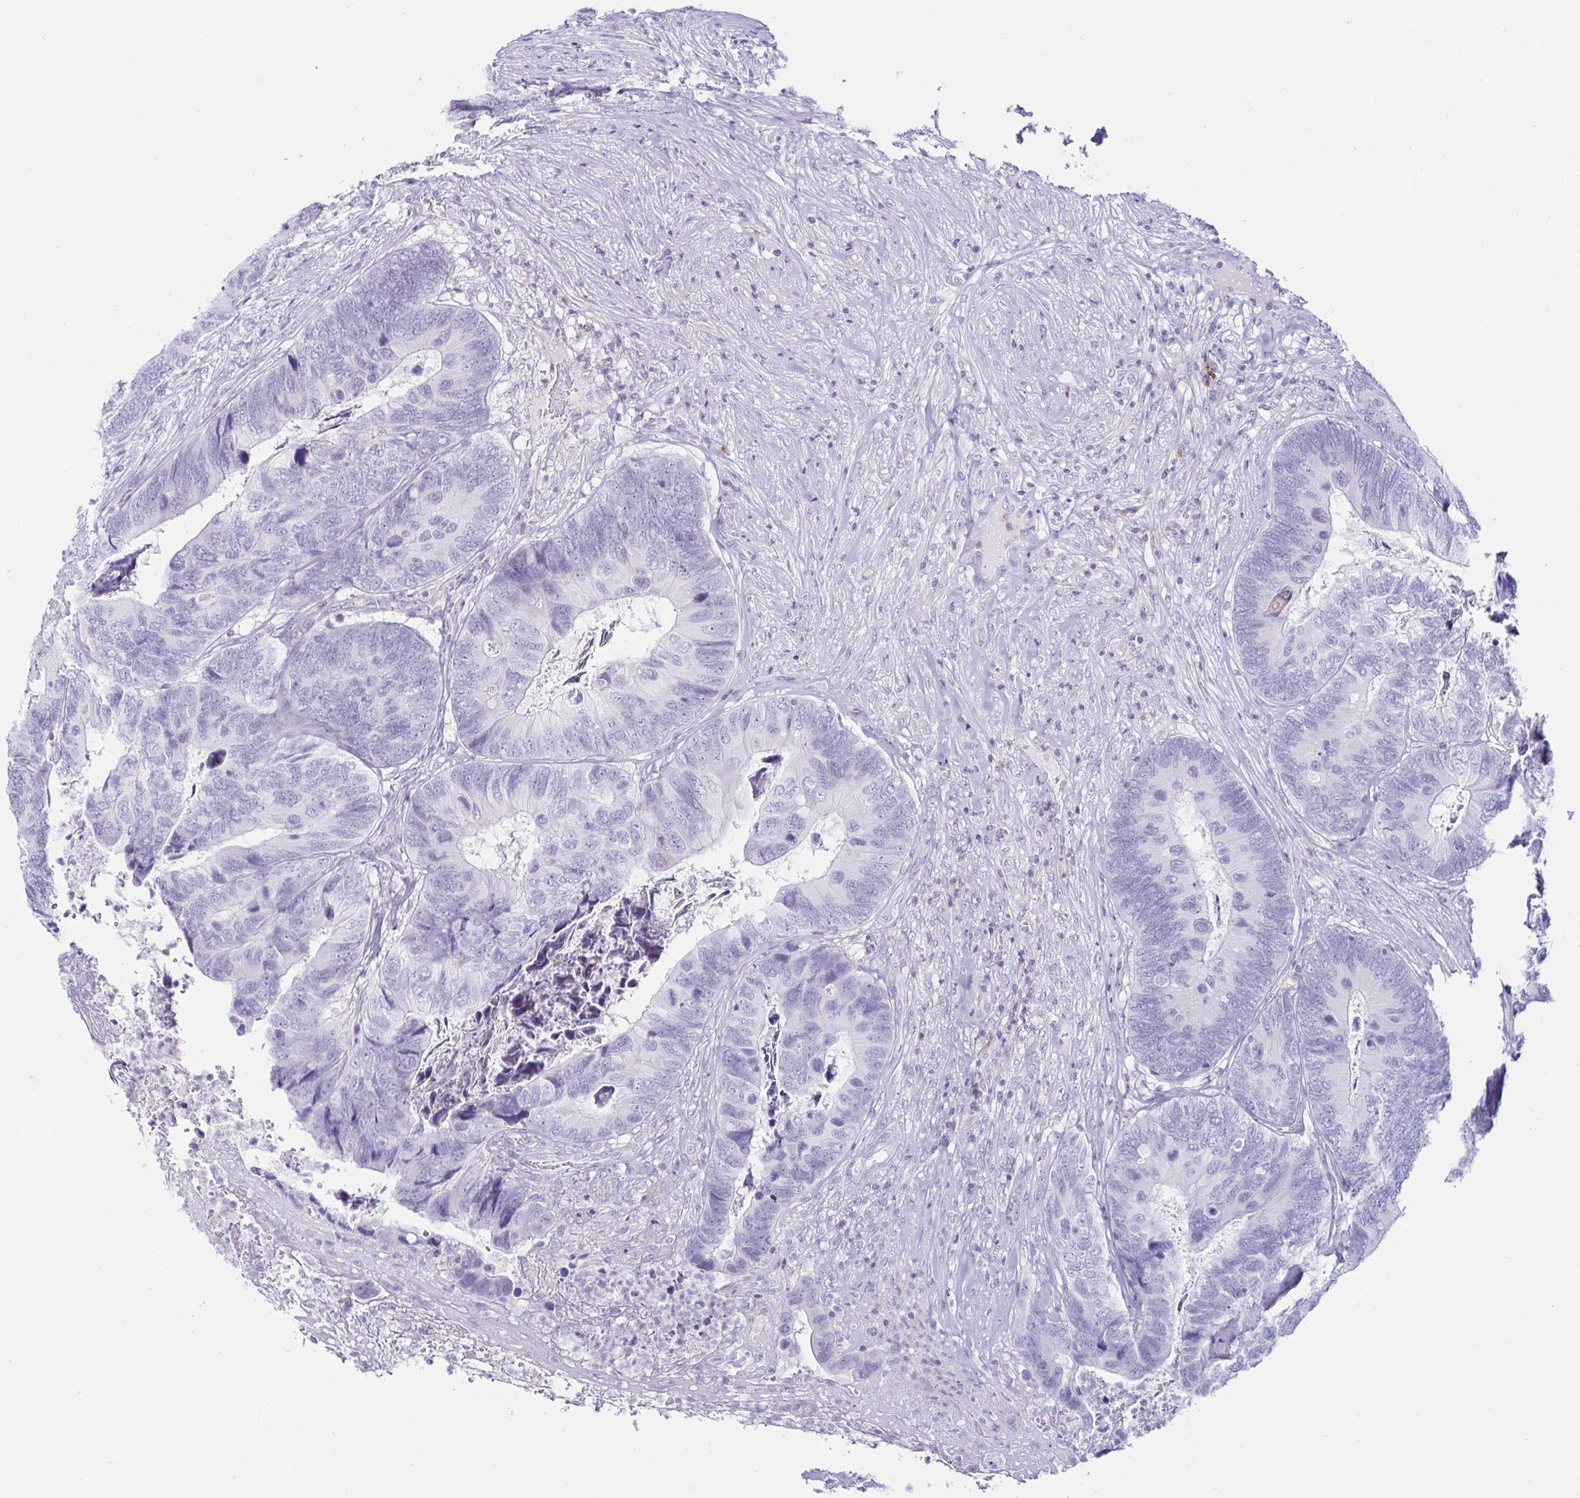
{"staining": {"intensity": "negative", "quantity": "none", "location": "none"}, "tissue": "colorectal cancer", "cell_type": "Tumor cells", "image_type": "cancer", "snomed": [{"axis": "morphology", "description": "Adenocarcinoma, NOS"}, {"axis": "topography", "description": "Colon"}], "caption": "There is no significant staining in tumor cells of colorectal cancer (adenocarcinoma).", "gene": "BEST1", "patient": {"sex": "female", "age": 67}}